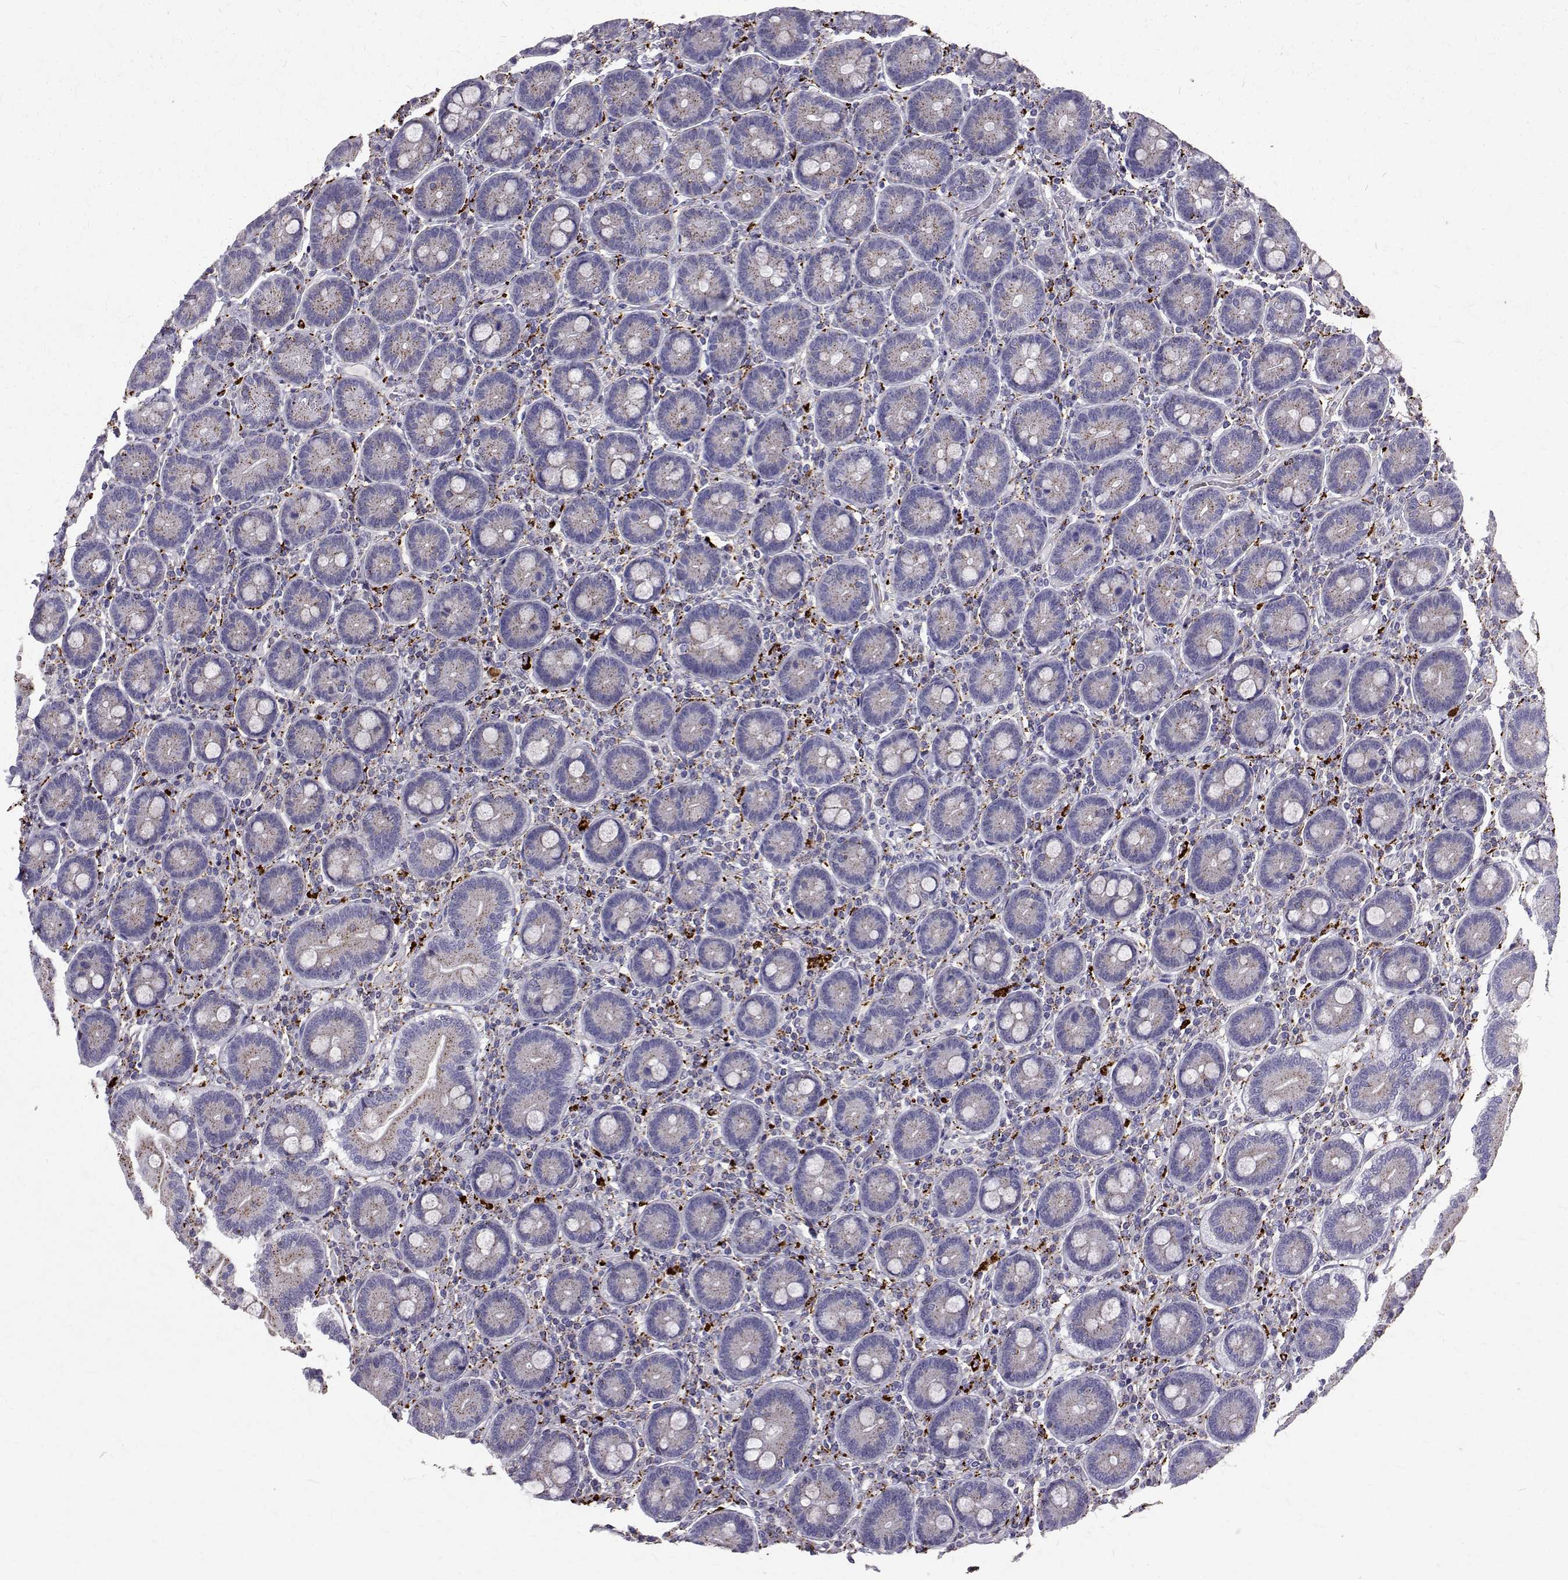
{"staining": {"intensity": "moderate", "quantity": "25%-75%", "location": "cytoplasmic/membranous"}, "tissue": "duodenum", "cell_type": "Glandular cells", "image_type": "normal", "snomed": [{"axis": "morphology", "description": "Normal tissue, NOS"}, {"axis": "topography", "description": "Duodenum"}], "caption": "A high-resolution image shows immunohistochemistry (IHC) staining of normal duodenum, which displays moderate cytoplasmic/membranous expression in about 25%-75% of glandular cells.", "gene": "TPP1", "patient": {"sex": "female", "age": 62}}